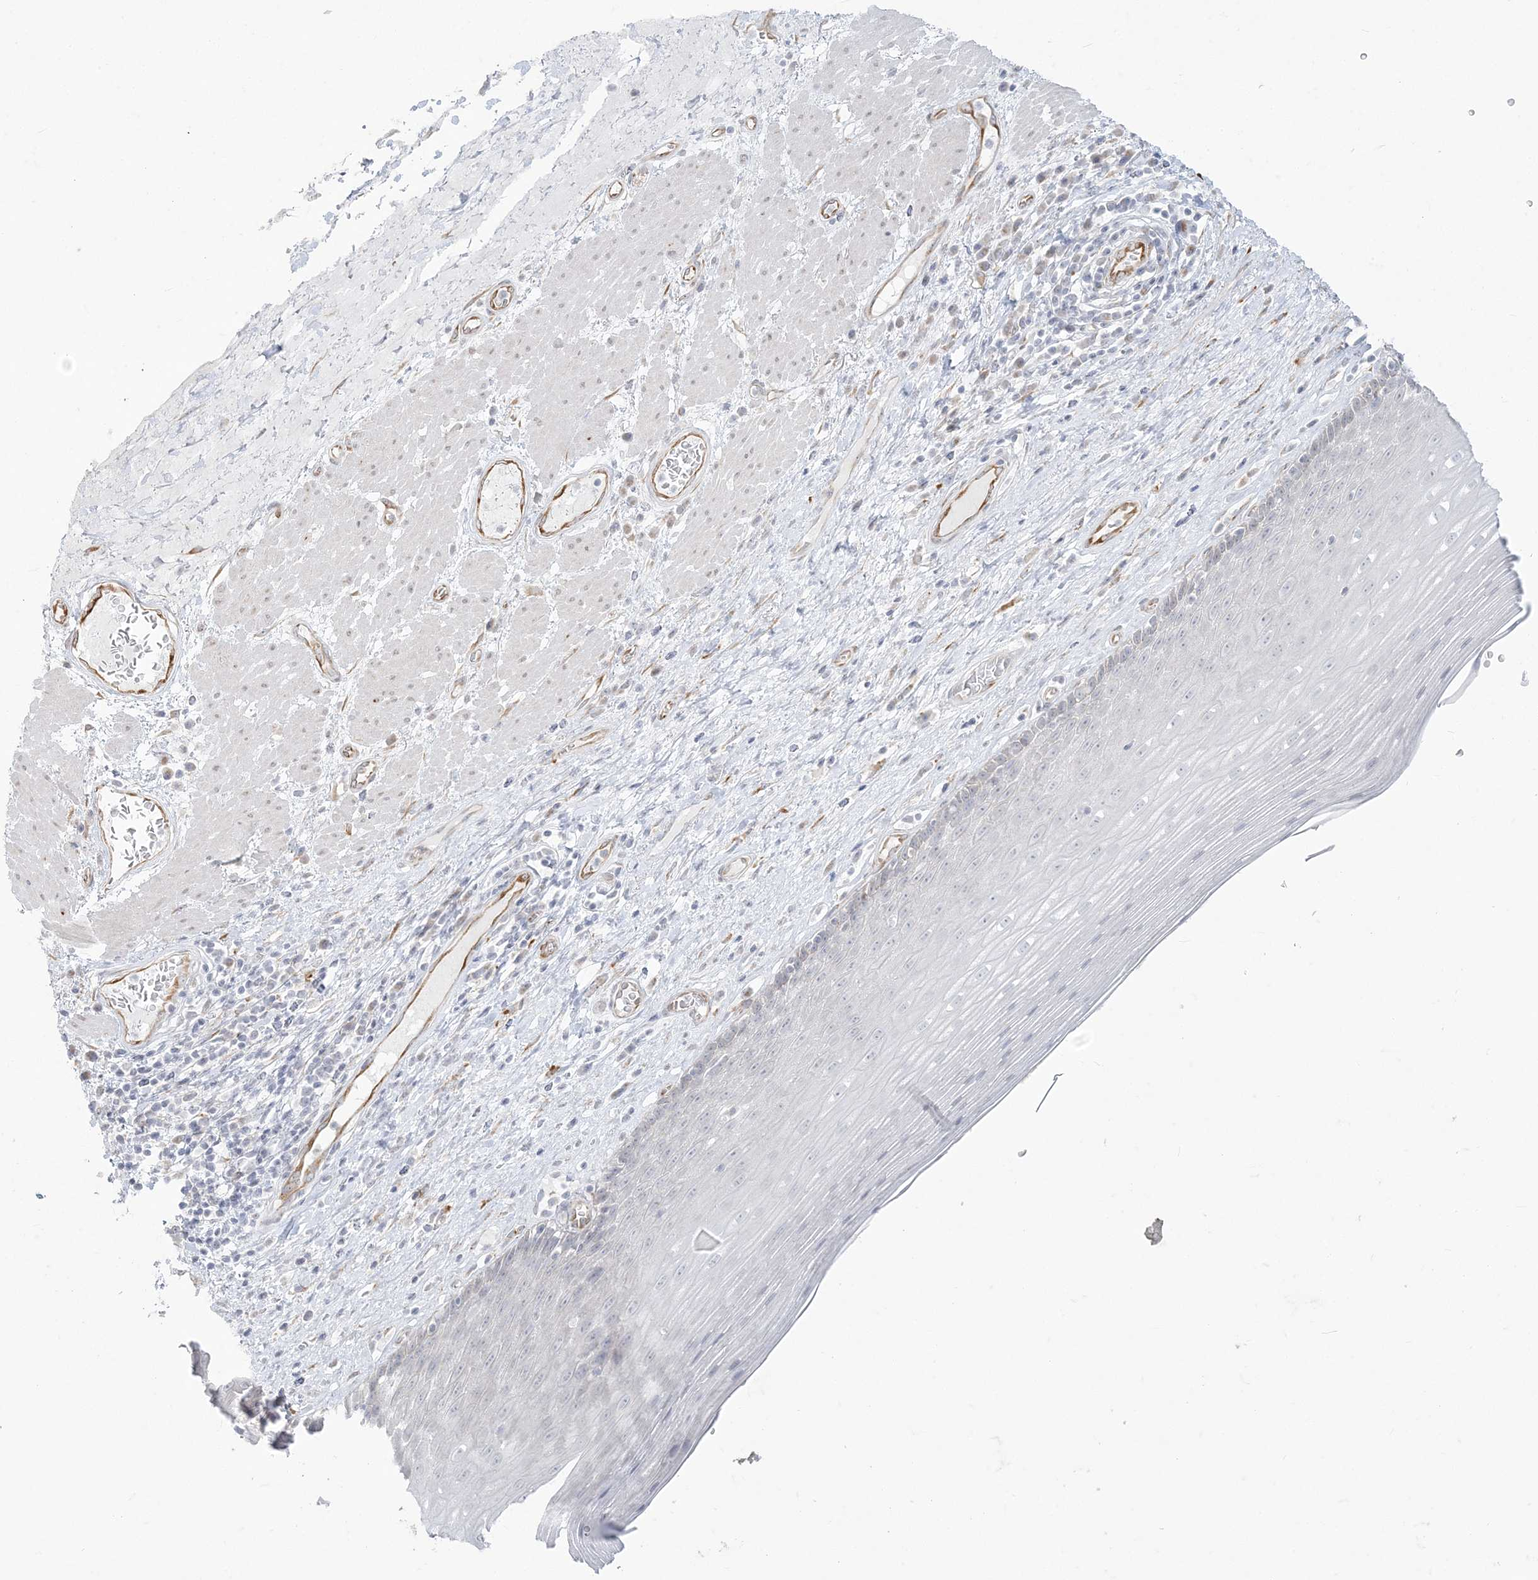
{"staining": {"intensity": "negative", "quantity": "none", "location": "none"}, "tissue": "esophagus", "cell_type": "Squamous epithelial cells", "image_type": "normal", "snomed": [{"axis": "morphology", "description": "Normal tissue, NOS"}, {"axis": "topography", "description": "Esophagus"}], "caption": "Human esophagus stained for a protein using IHC shows no expression in squamous epithelial cells.", "gene": "ZC3H6", "patient": {"sex": "male", "age": 62}}